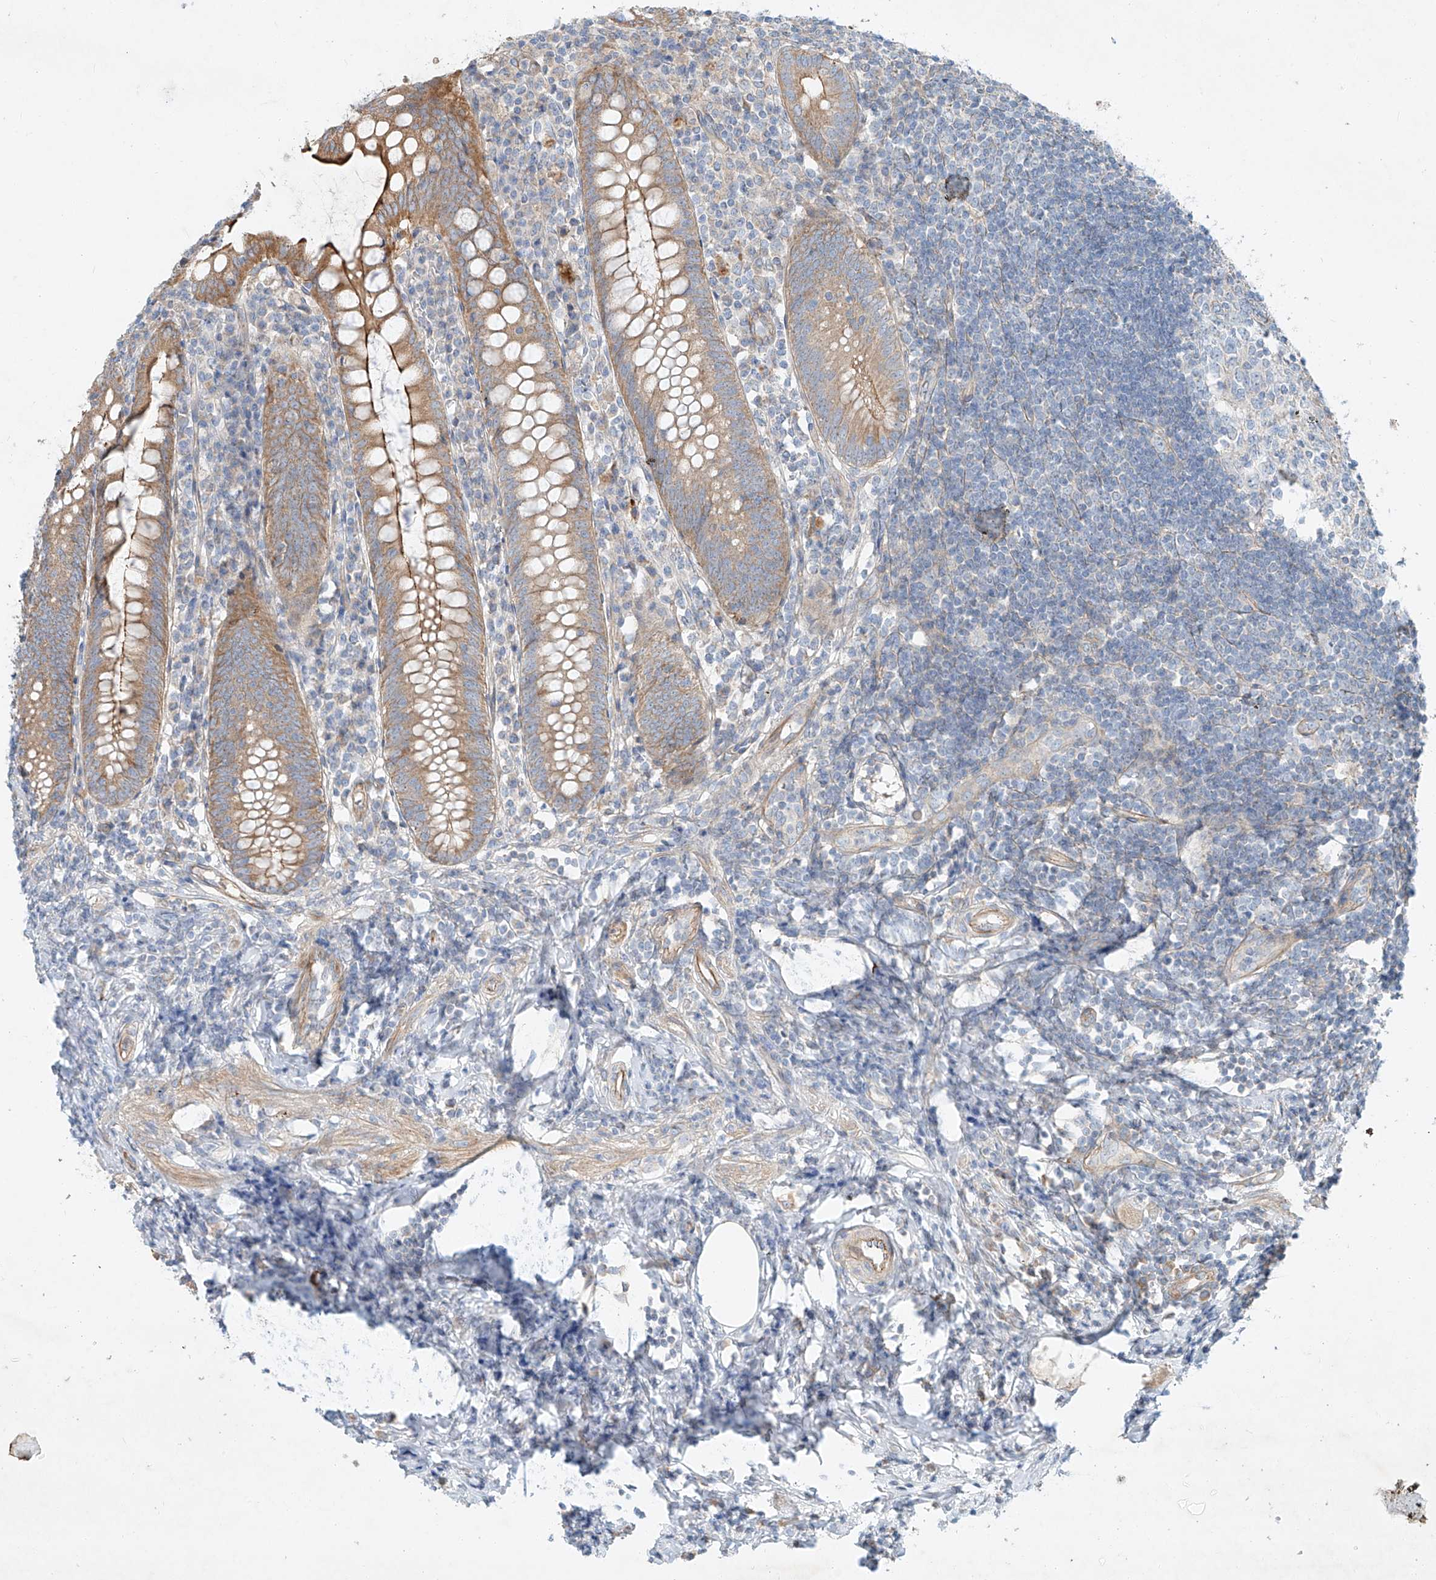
{"staining": {"intensity": "moderate", "quantity": ">75%", "location": "cytoplasmic/membranous"}, "tissue": "appendix", "cell_type": "Glandular cells", "image_type": "normal", "snomed": [{"axis": "morphology", "description": "Normal tissue, NOS"}, {"axis": "topography", "description": "Appendix"}], "caption": "Brown immunohistochemical staining in benign appendix shows moderate cytoplasmic/membranous staining in about >75% of glandular cells.", "gene": "AJM1", "patient": {"sex": "female", "age": 54}}